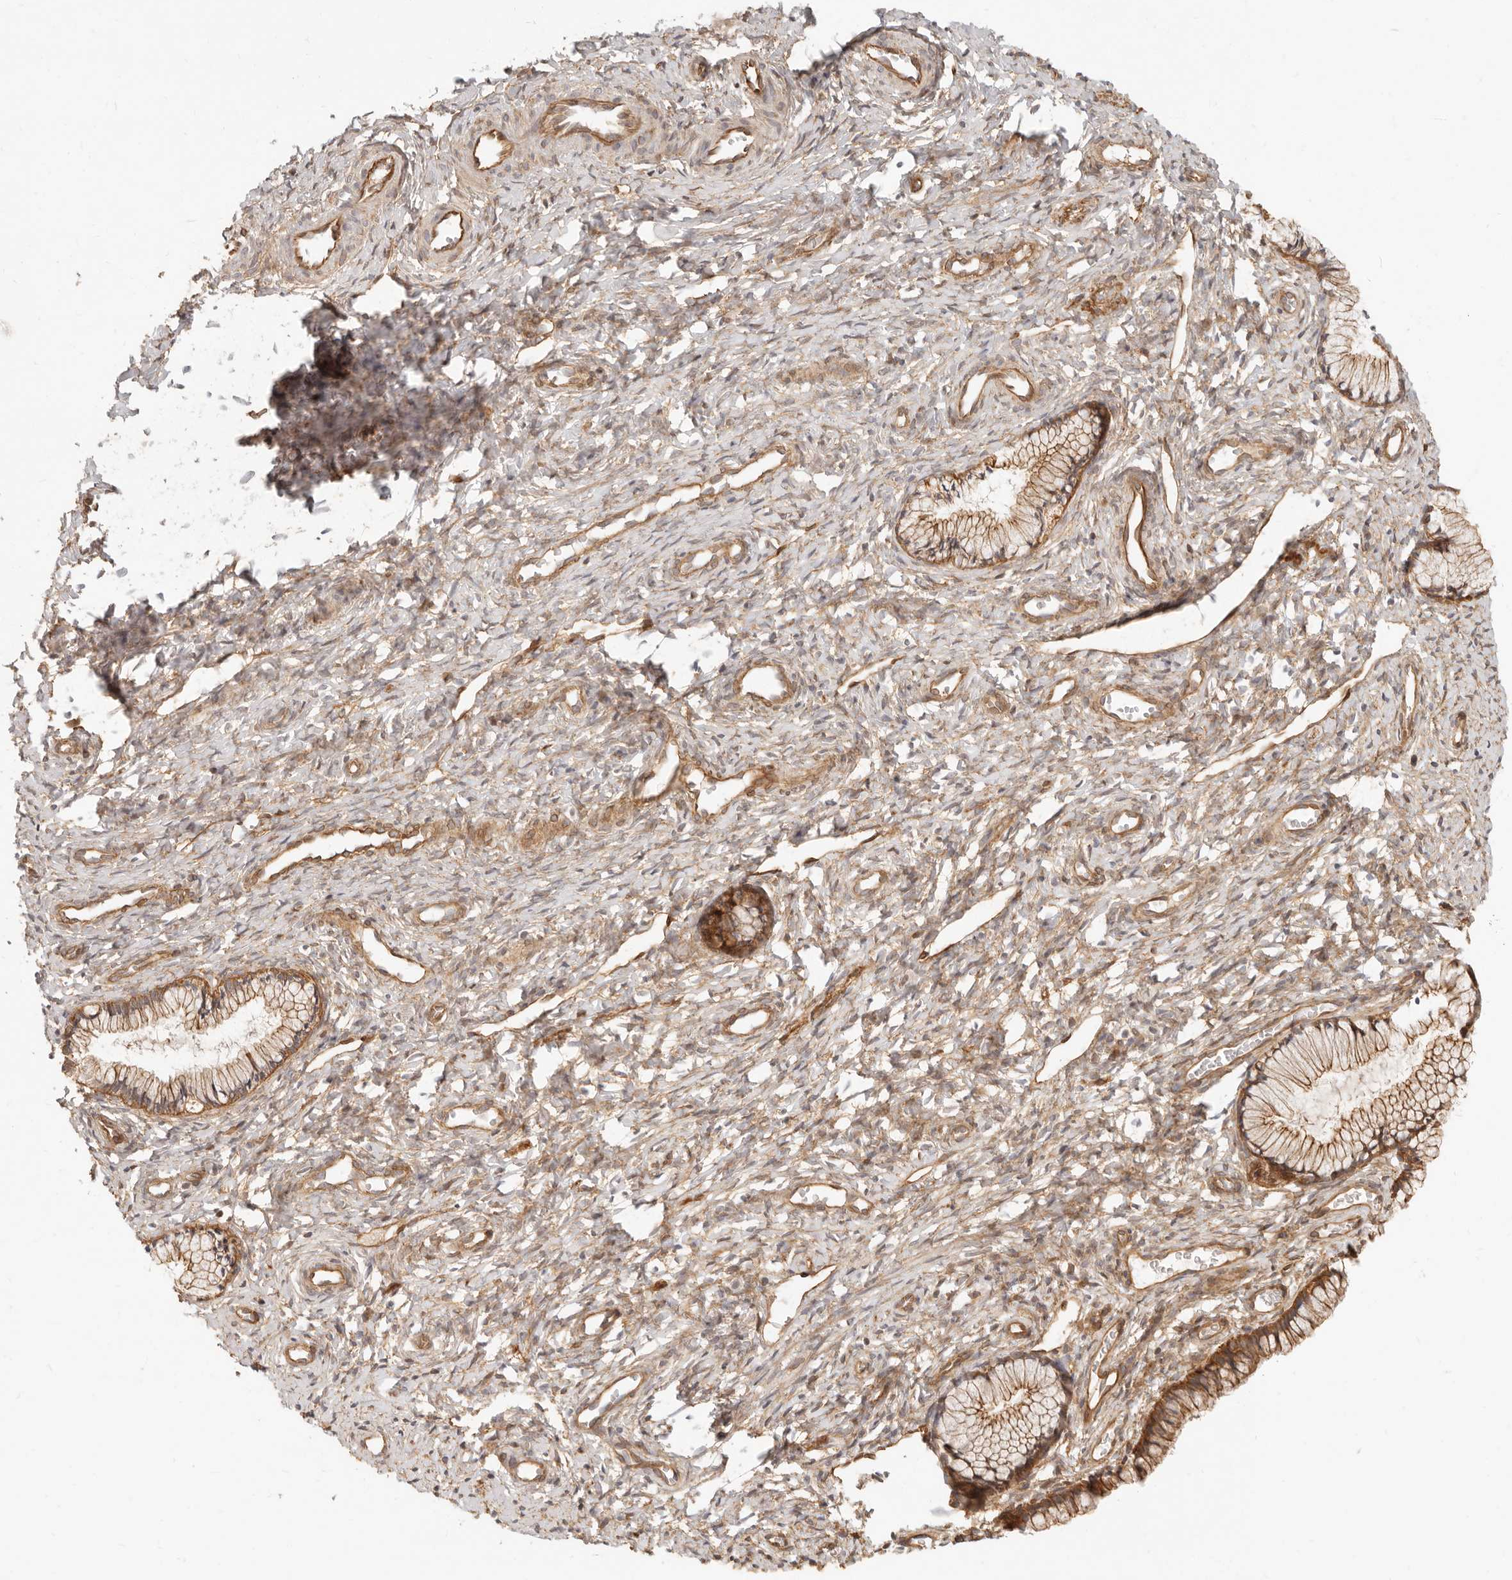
{"staining": {"intensity": "moderate", "quantity": "25%-75%", "location": "cytoplasmic/membranous"}, "tissue": "cervix", "cell_type": "Glandular cells", "image_type": "normal", "snomed": [{"axis": "morphology", "description": "Normal tissue, NOS"}, {"axis": "topography", "description": "Cervix"}], "caption": "An IHC histopathology image of unremarkable tissue is shown. Protein staining in brown labels moderate cytoplasmic/membranous positivity in cervix within glandular cells. (DAB IHC, brown staining for protein, blue staining for nuclei).", "gene": "UFSP1", "patient": {"sex": "female", "age": 27}}